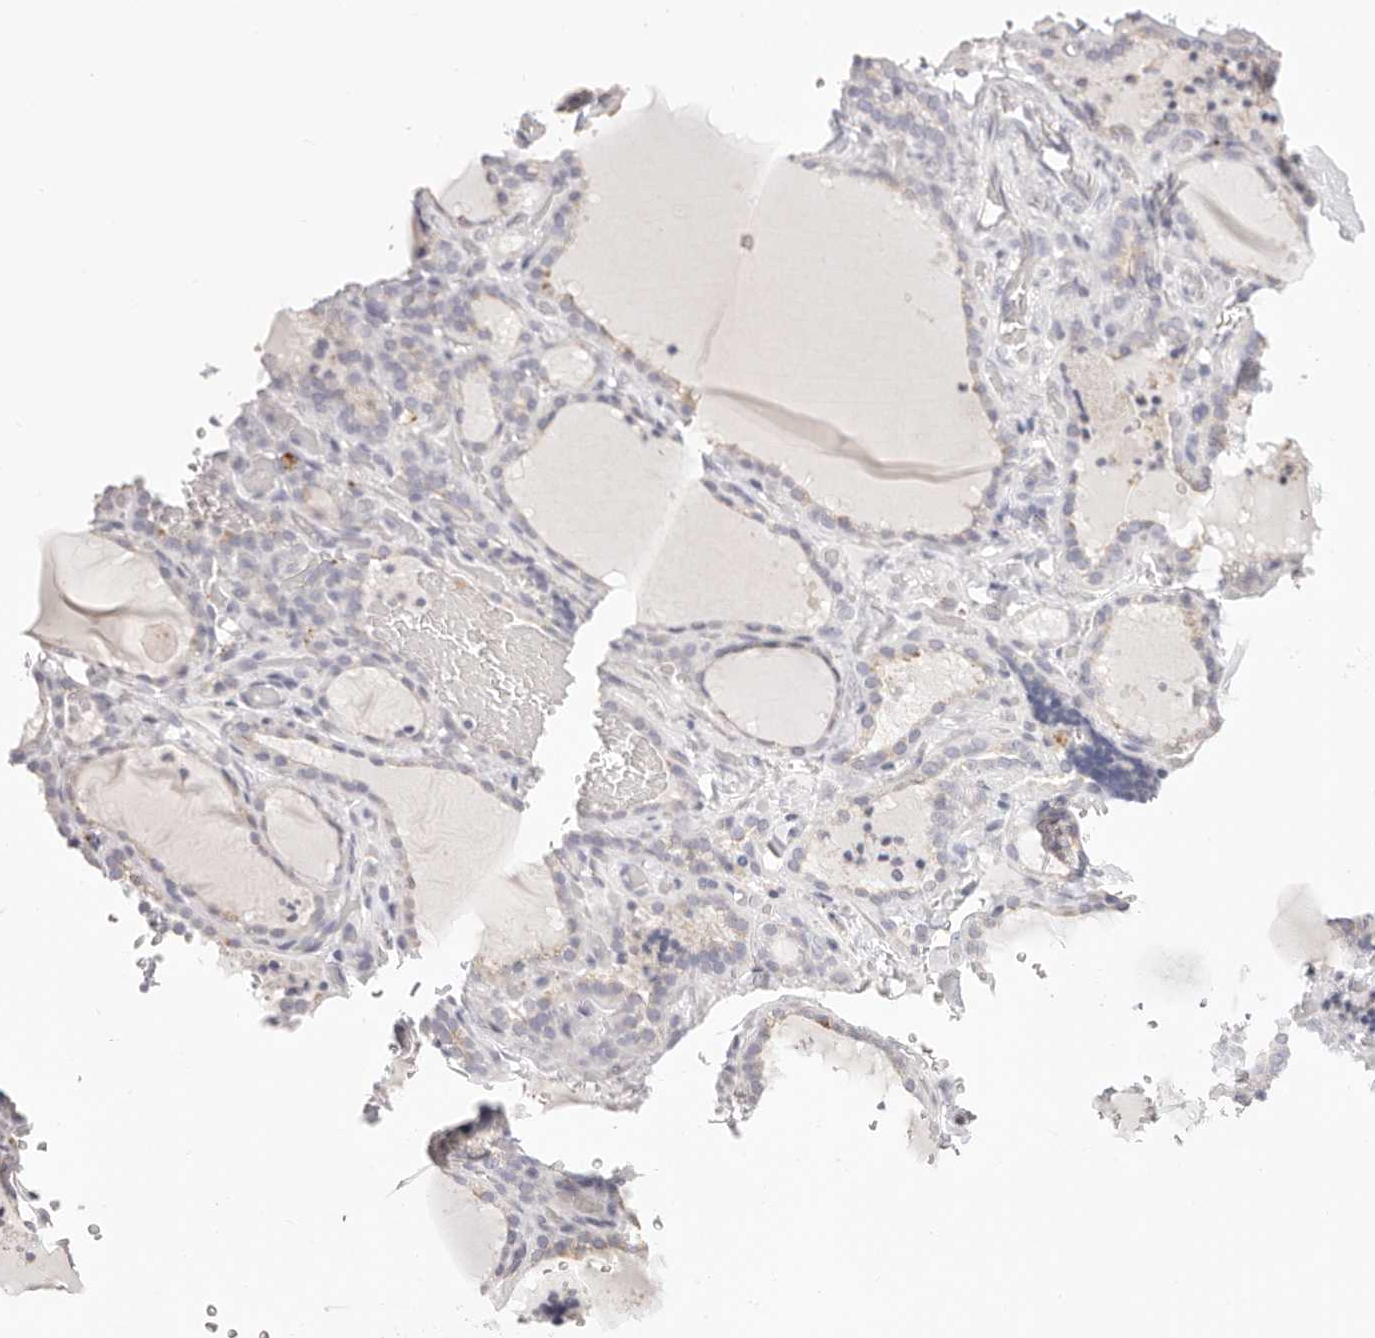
{"staining": {"intensity": "weak", "quantity": "25%-75%", "location": "cytoplasmic/membranous"}, "tissue": "thyroid gland", "cell_type": "Glandular cells", "image_type": "normal", "snomed": [{"axis": "morphology", "description": "Normal tissue, NOS"}, {"axis": "topography", "description": "Thyroid gland"}], "caption": "This photomicrograph shows unremarkable thyroid gland stained with IHC to label a protein in brown. The cytoplasmic/membranous of glandular cells show weak positivity for the protein. Nuclei are counter-stained blue.", "gene": "STKLD1", "patient": {"sex": "female", "age": 22}}